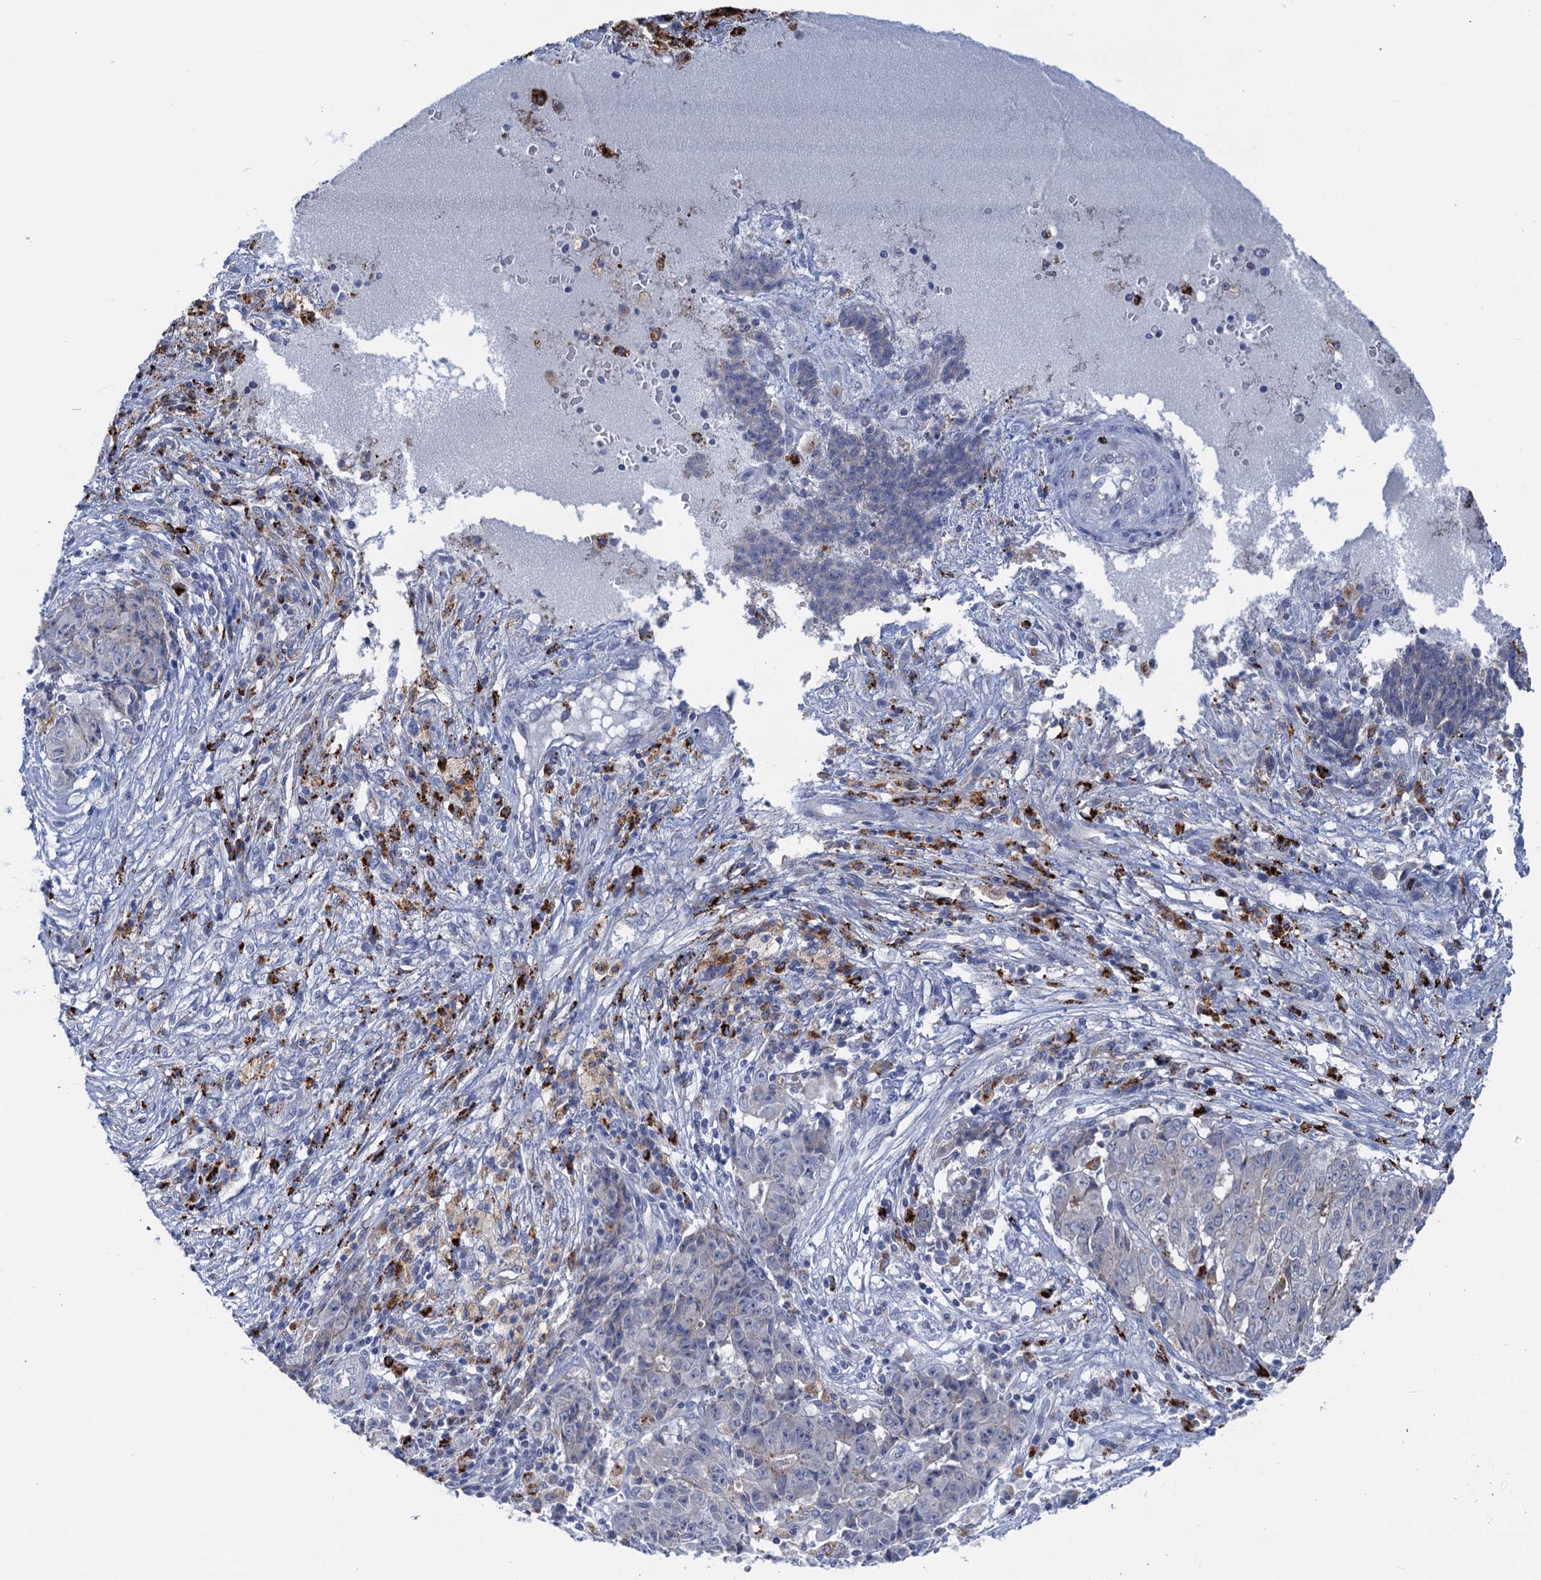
{"staining": {"intensity": "negative", "quantity": "none", "location": "none"}, "tissue": "ovarian cancer", "cell_type": "Tumor cells", "image_type": "cancer", "snomed": [{"axis": "morphology", "description": "Carcinoma, endometroid"}, {"axis": "topography", "description": "Ovary"}], "caption": "The image displays no significant positivity in tumor cells of ovarian cancer. (Immunohistochemistry, brightfield microscopy, high magnification).", "gene": "ANKS3", "patient": {"sex": "female", "age": 42}}